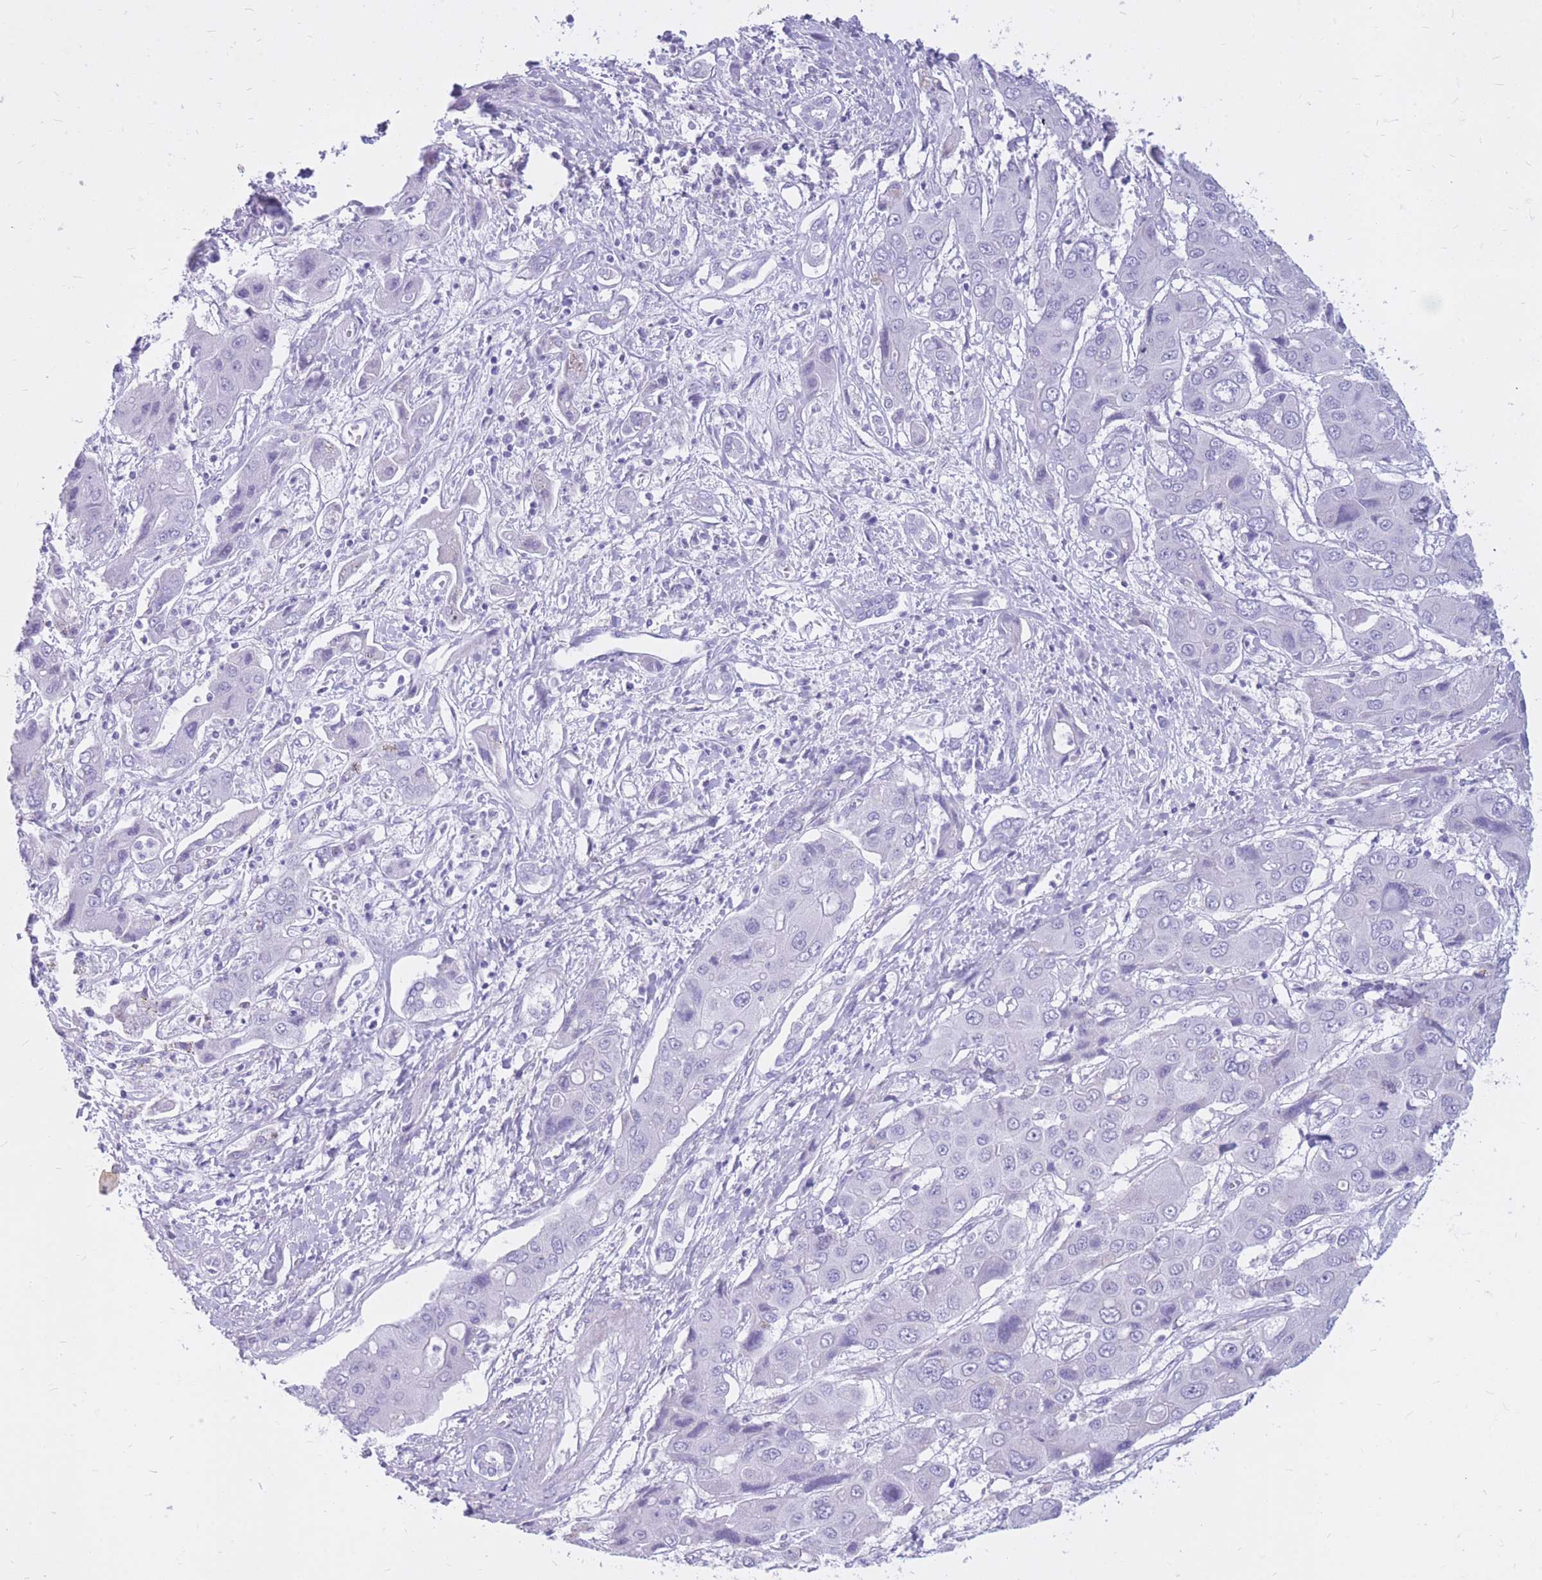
{"staining": {"intensity": "negative", "quantity": "none", "location": "none"}, "tissue": "liver cancer", "cell_type": "Tumor cells", "image_type": "cancer", "snomed": [{"axis": "morphology", "description": "Cholangiocarcinoma"}, {"axis": "topography", "description": "Liver"}], "caption": "The immunohistochemistry image has no significant expression in tumor cells of liver cancer (cholangiocarcinoma) tissue.", "gene": "CYP21A2", "patient": {"sex": "male", "age": 67}}